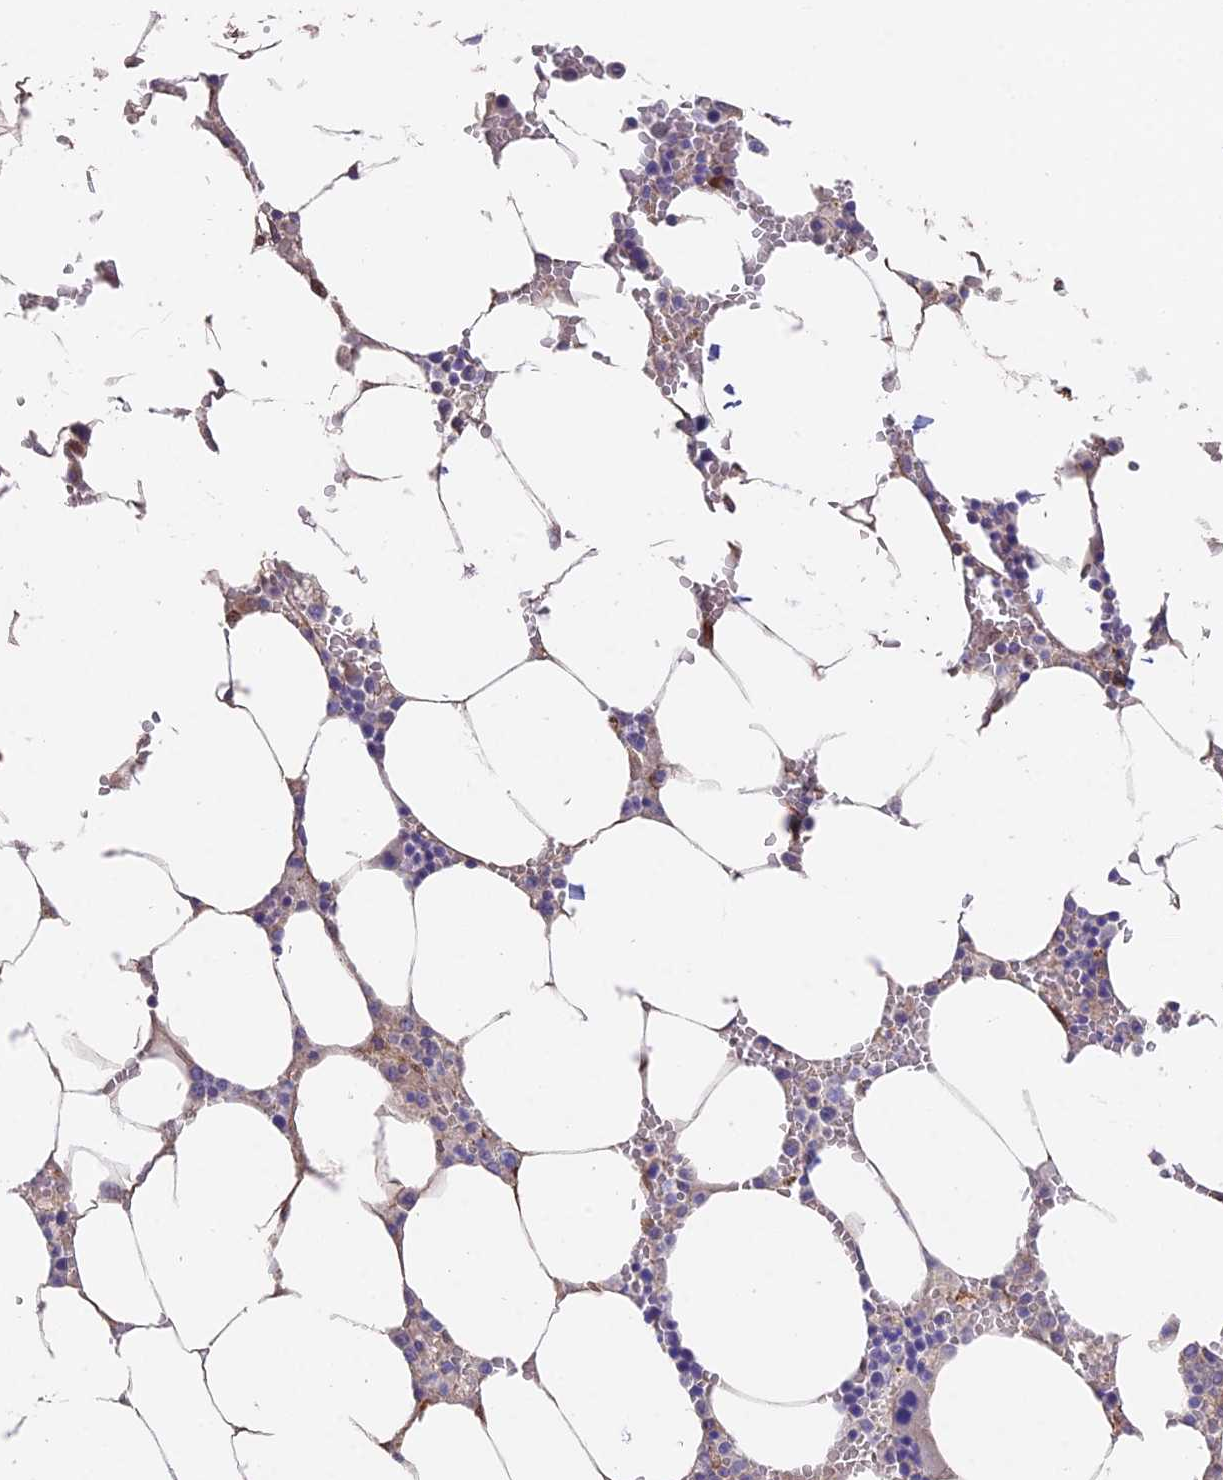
{"staining": {"intensity": "negative", "quantity": "none", "location": "none"}, "tissue": "bone marrow", "cell_type": "Hematopoietic cells", "image_type": "normal", "snomed": [{"axis": "morphology", "description": "Normal tissue, NOS"}, {"axis": "topography", "description": "Bone marrow"}], "caption": "High power microscopy photomicrograph of an immunohistochemistry photomicrograph of unremarkable bone marrow, revealing no significant positivity in hematopoietic cells. The staining is performed using DAB brown chromogen with nuclei counter-stained in using hematoxylin.", "gene": "FAM168B", "patient": {"sex": "male", "age": 70}}